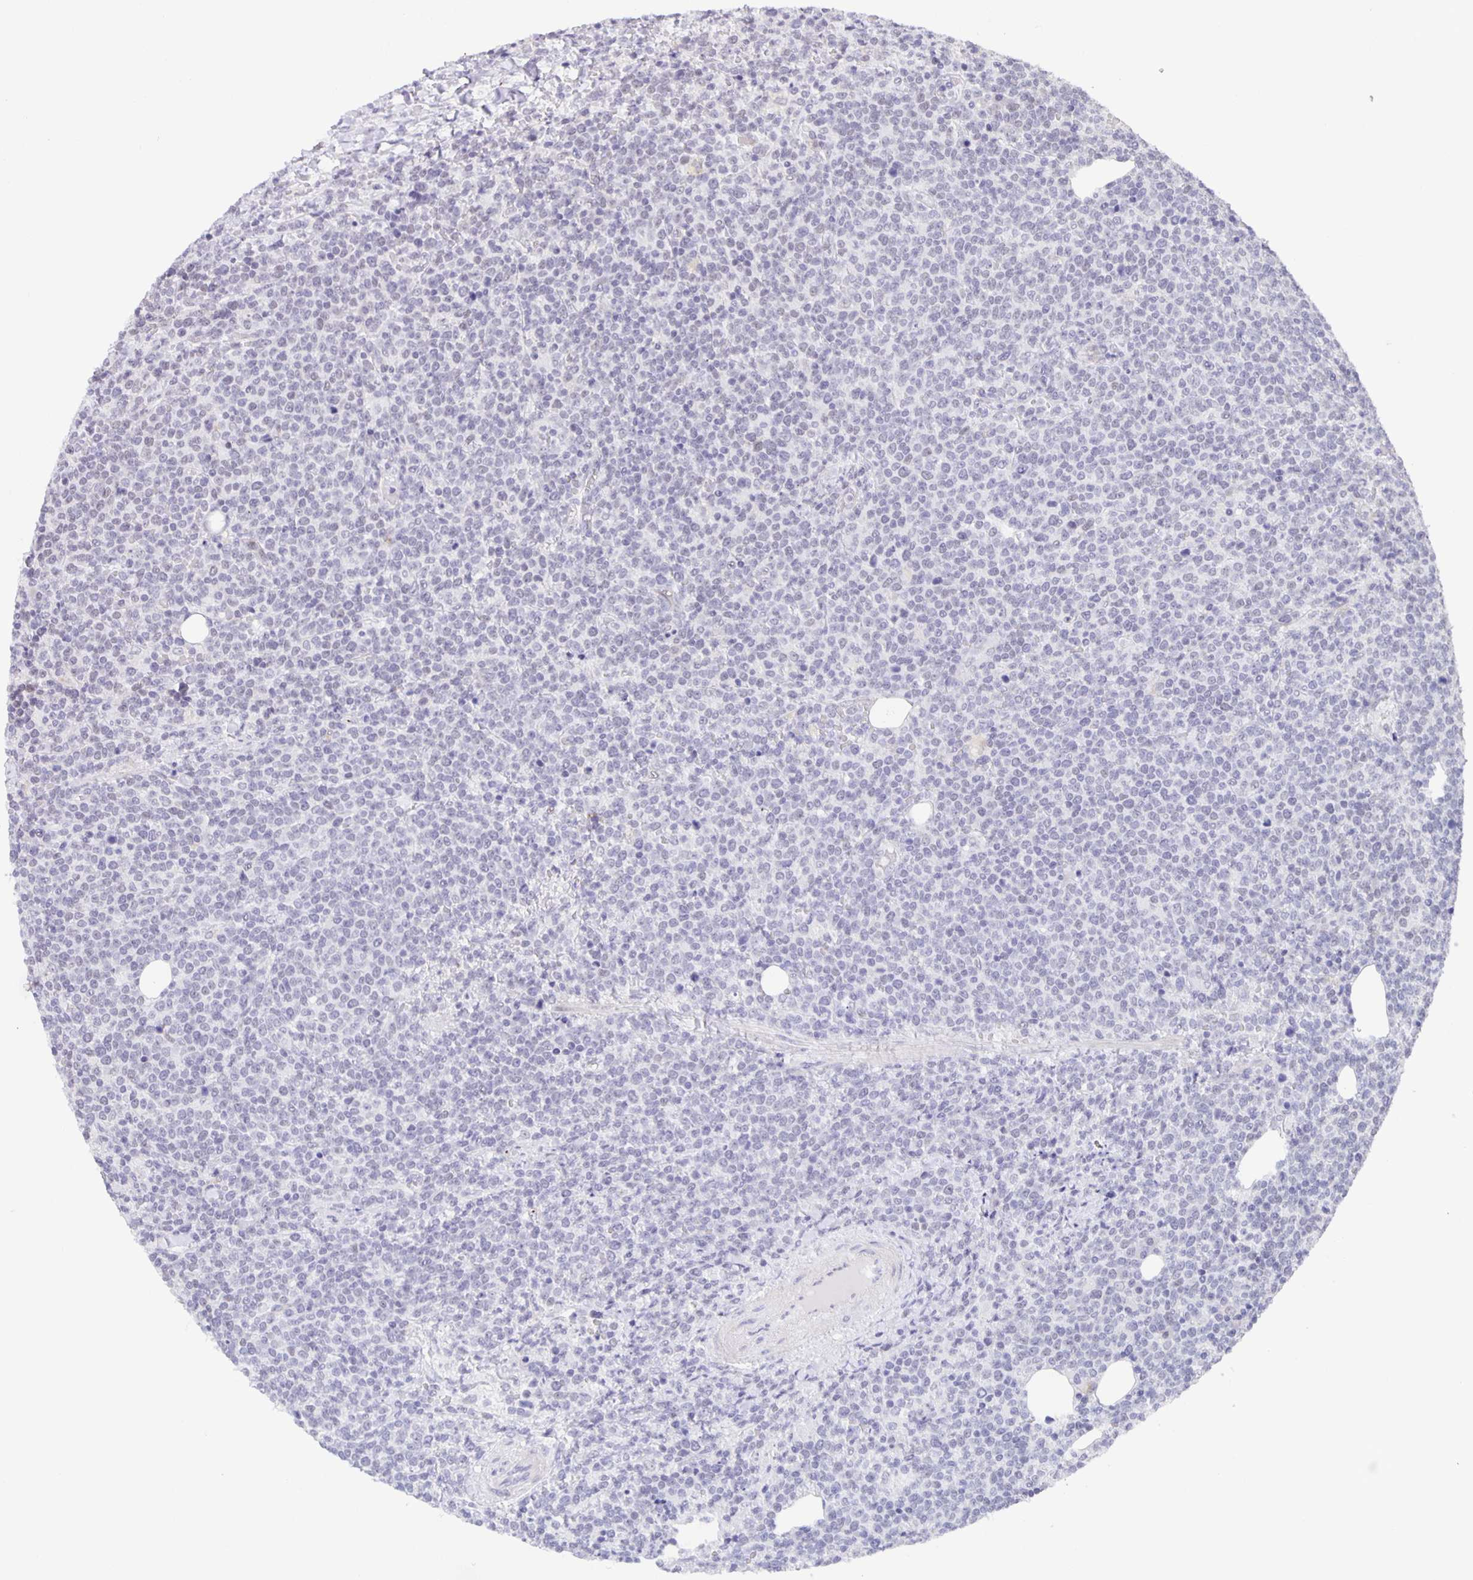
{"staining": {"intensity": "negative", "quantity": "none", "location": "none"}, "tissue": "lymphoma", "cell_type": "Tumor cells", "image_type": "cancer", "snomed": [{"axis": "morphology", "description": "Malignant lymphoma, non-Hodgkin's type, High grade"}, {"axis": "topography", "description": "Lymph node"}], "caption": "There is no significant staining in tumor cells of lymphoma.", "gene": "PHRF1", "patient": {"sex": "male", "age": 61}}